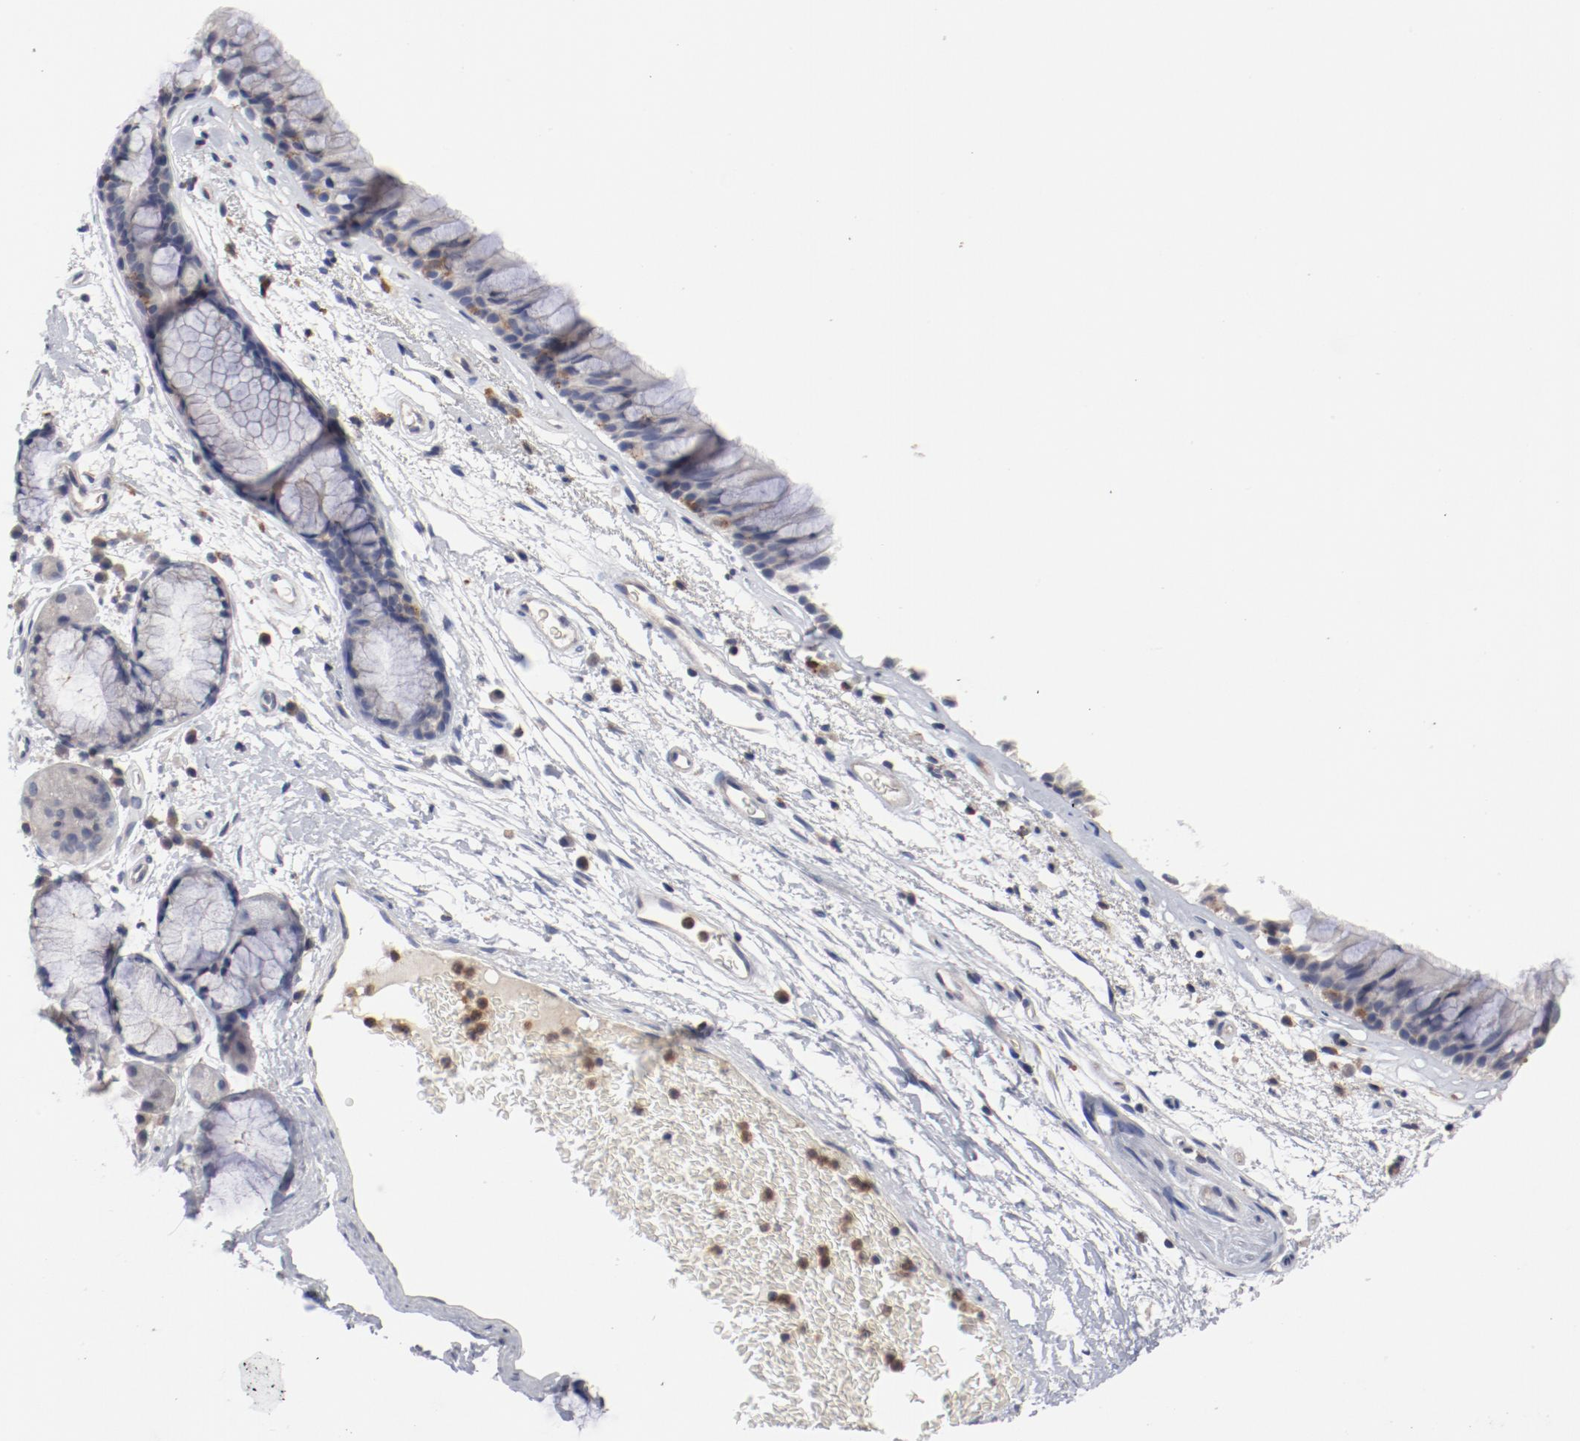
{"staining": {"intensity": "moderate", "quantity": "<25%", "location": "cytoplasmic/membranous"}, "tissue": "bronchus", "cell_type": "Respiratory epithelial cells", "image_type": "normal", "snomed": [{"axis": "morphology", "description": "Normal tissue, NOS"}, {"axis": "morphology", "description": "Adenocarcinoma, NOS"}, {"axis": "topography", "description": "Bronchus"}, {"axis": "topography", "description": "Lung"}], "caption": "A histopathology image showing moderate cytoplasmic/membranous positivity in about <25% of respiratory epithelial cells in normal bronchus, as visualized by brown immunohistochemical staining.", "gene": "CBL", "patient": {"sex": "female", "age": 54}}